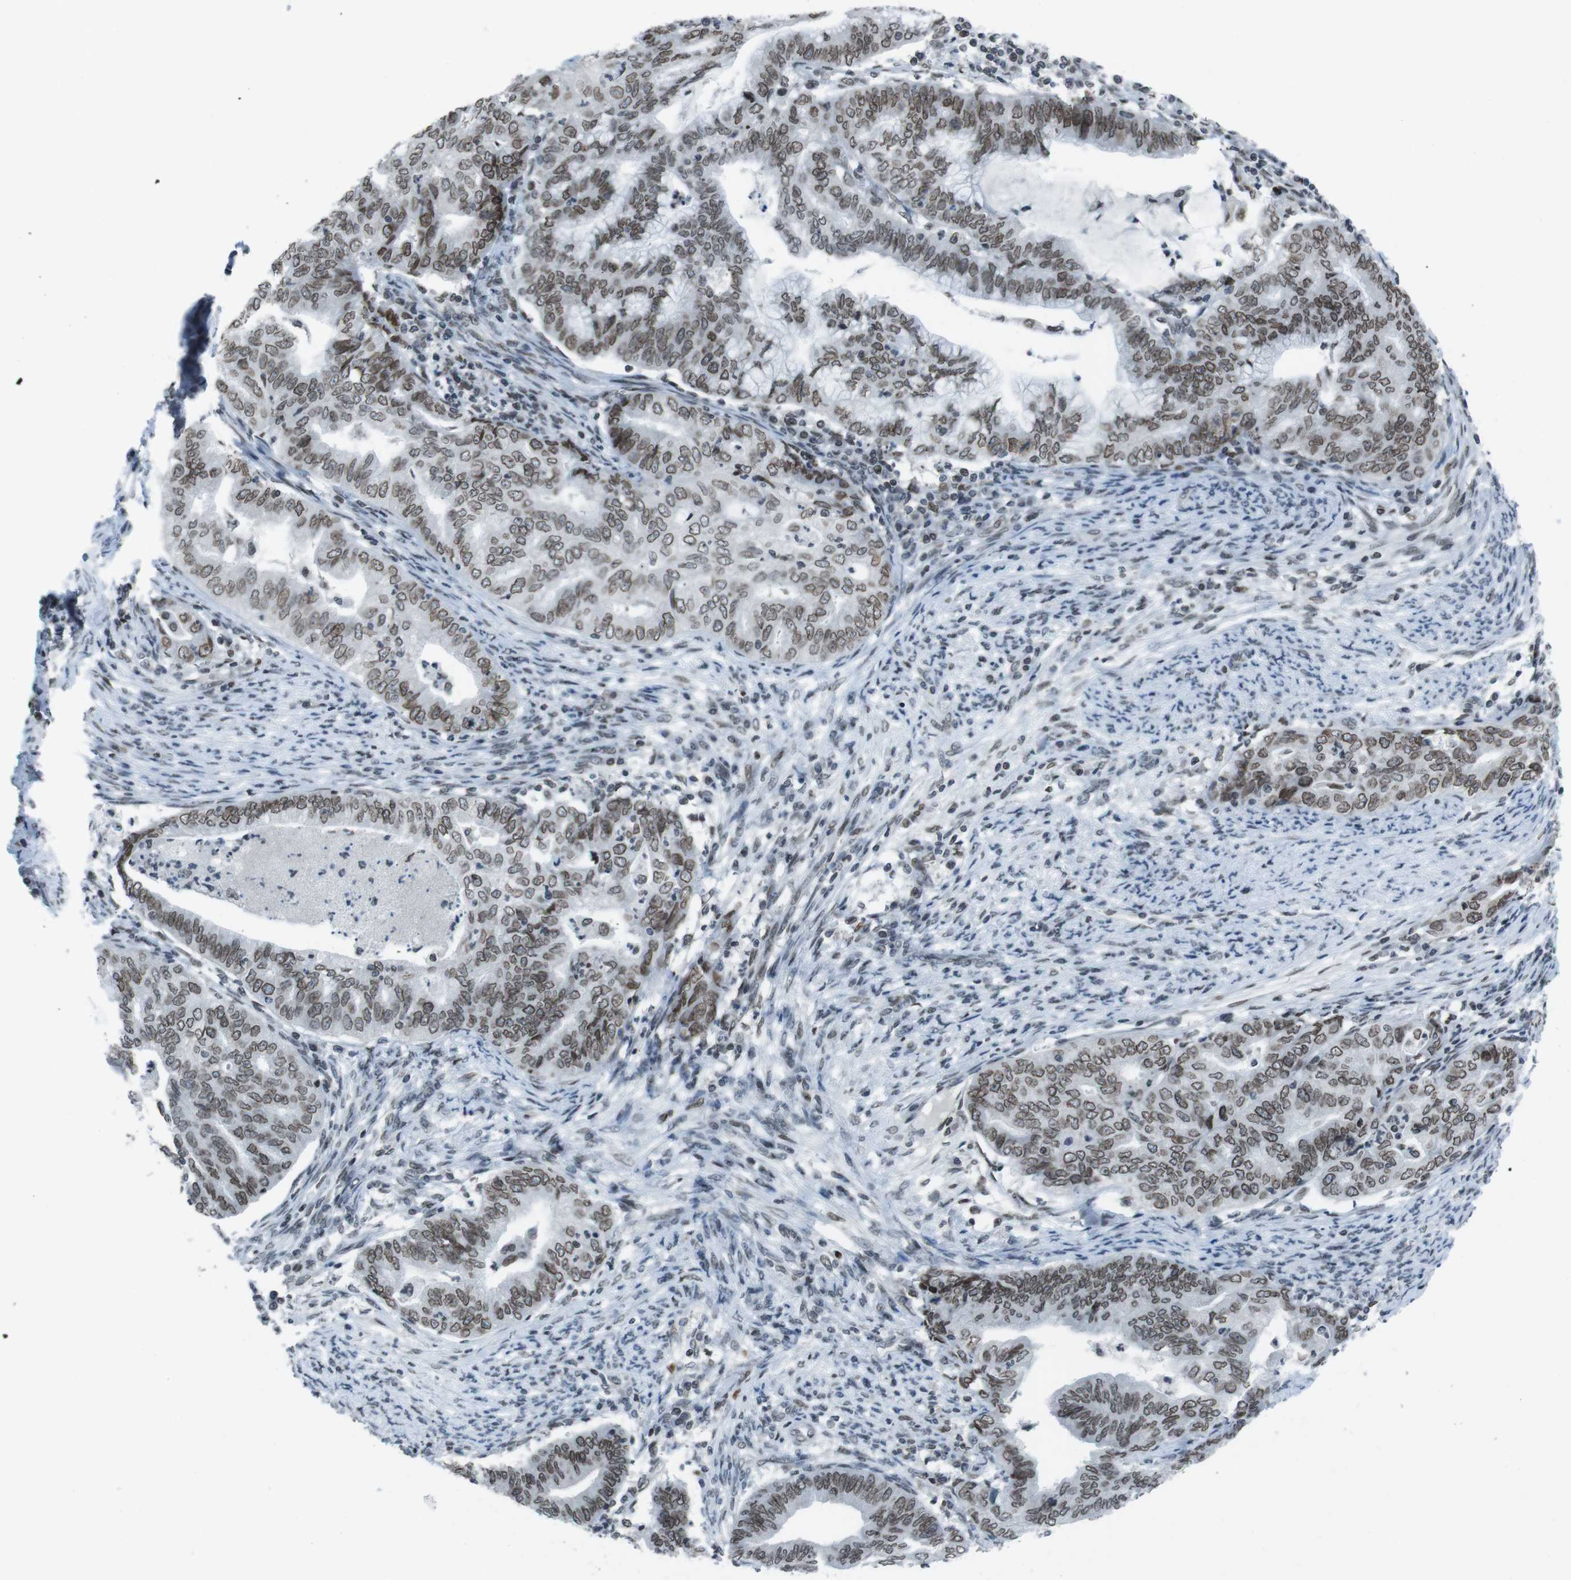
{"staining": {"intensity": "moderate", "quantity": "25%-75%", "location": "cytoplasmic/membranous,nuclear"}, "tissue": "endometrial cancer", "cell_type": "Tumor cells", "image_type": "cancer", "snomed": [{"axis": "morphology", "description": "Adenocarcinoma, NOS"}, {"axis": "topography", "description": "Endometrium"}], "caption": "This image shows endometrial cancer stained with IHC to label a protein in brown. The cytoplasmic/membranous and nuclear of tumor cells show moderate positivity for the protein. Nuclei are counter-stained blue.", "gene": "MAD1L1", "patient": {"sex": "female", "age": 79}}